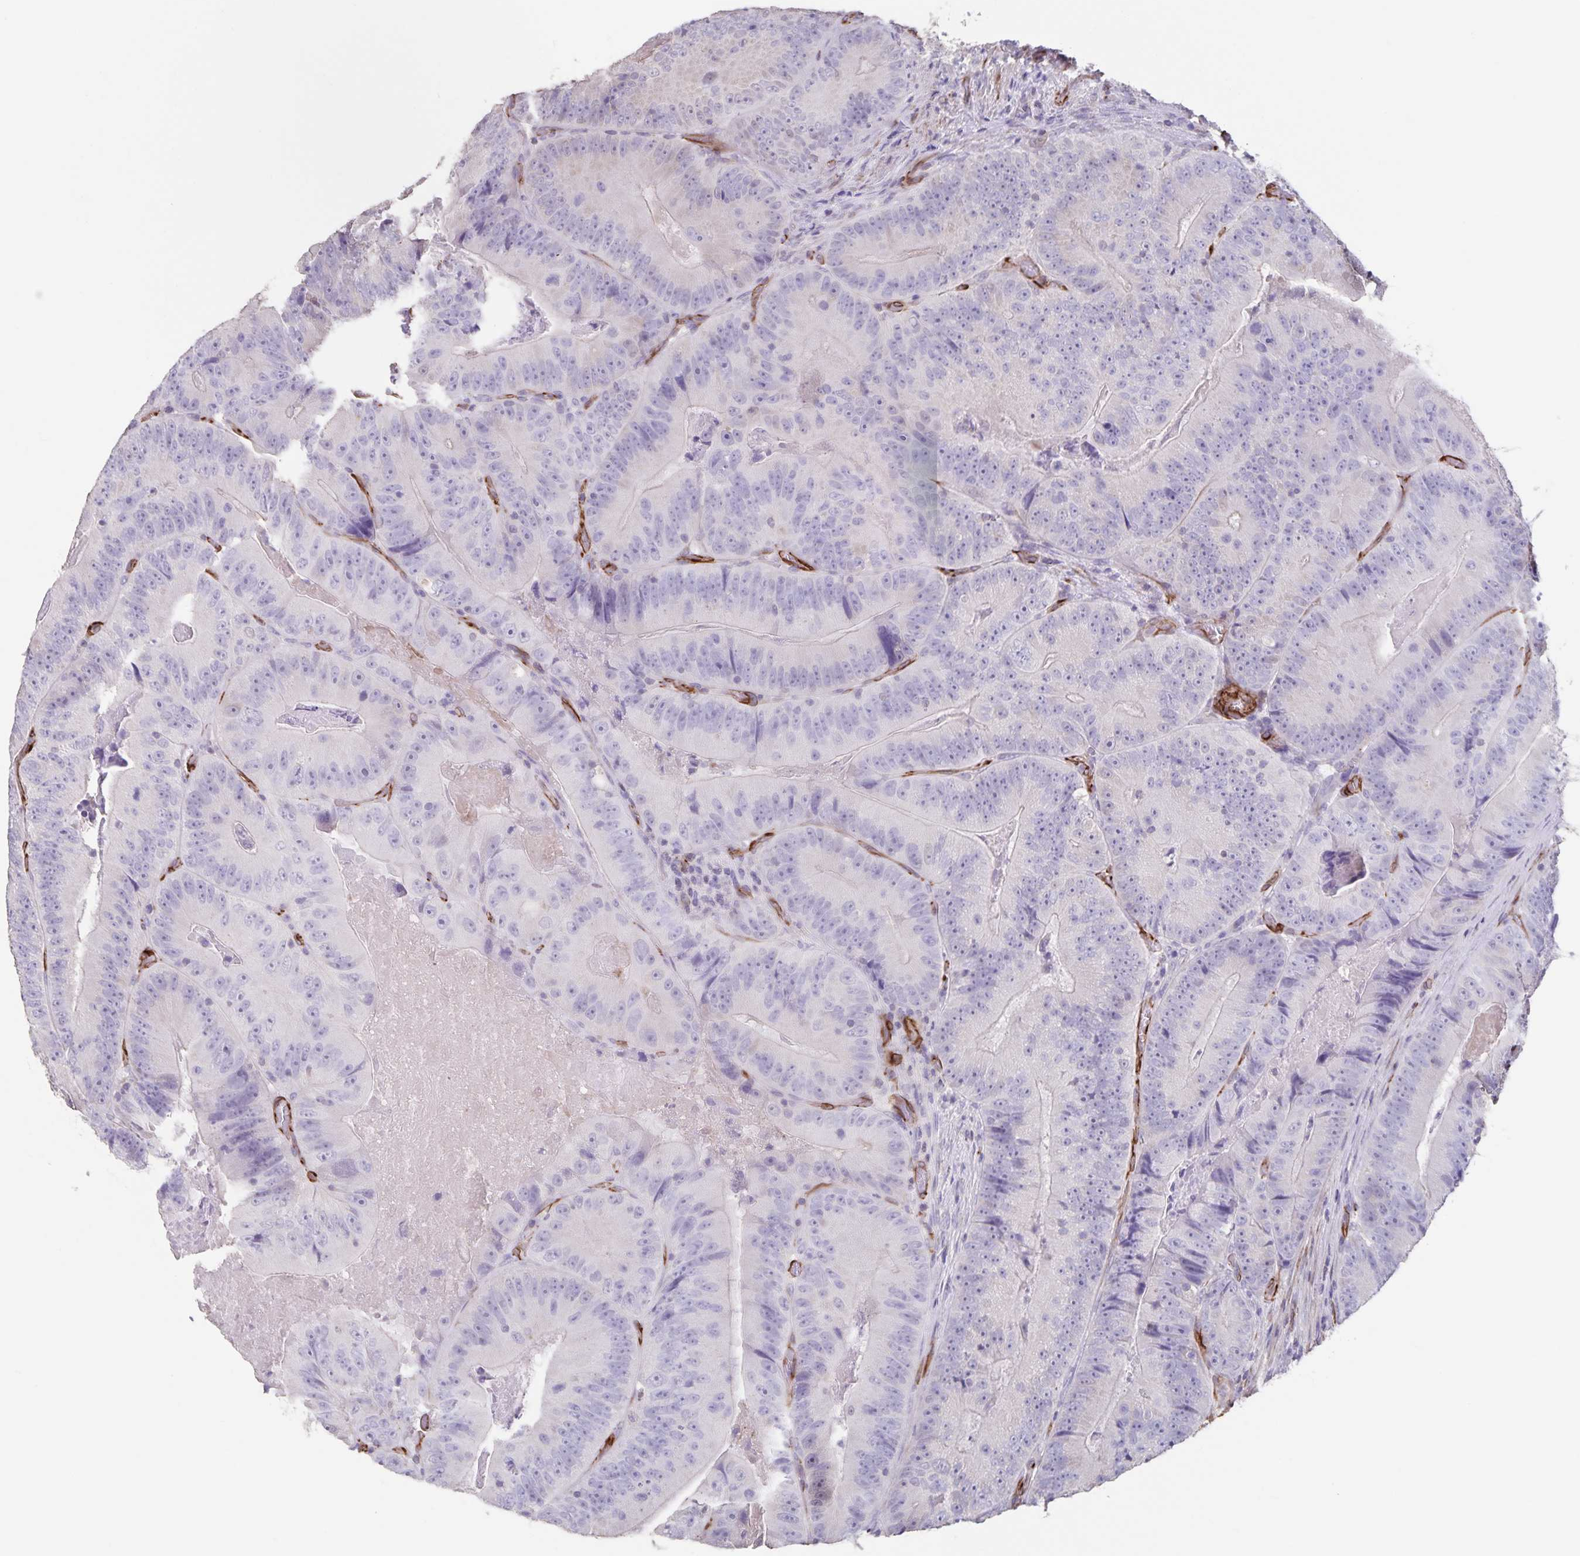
{"staining": {"intensity": "negative", "quantity": "none", "location": "none"}, "tissue": "colorectal cancer", "cell_type": "Tumor cells", "image_type": "cancer", "snomed": [{"axis": "morphology", "description": "Adenocarcinoma, NOS"}, {"axis": "topography", "description": "Colon"}], "caption": "This is an immunohistochemistry (IHC) micrograph of human colorectal adenocarcinoma. There is no positivity in tumor cells.", "gene": "SYNM", "patient": {"sex": "female", "age": 86}}